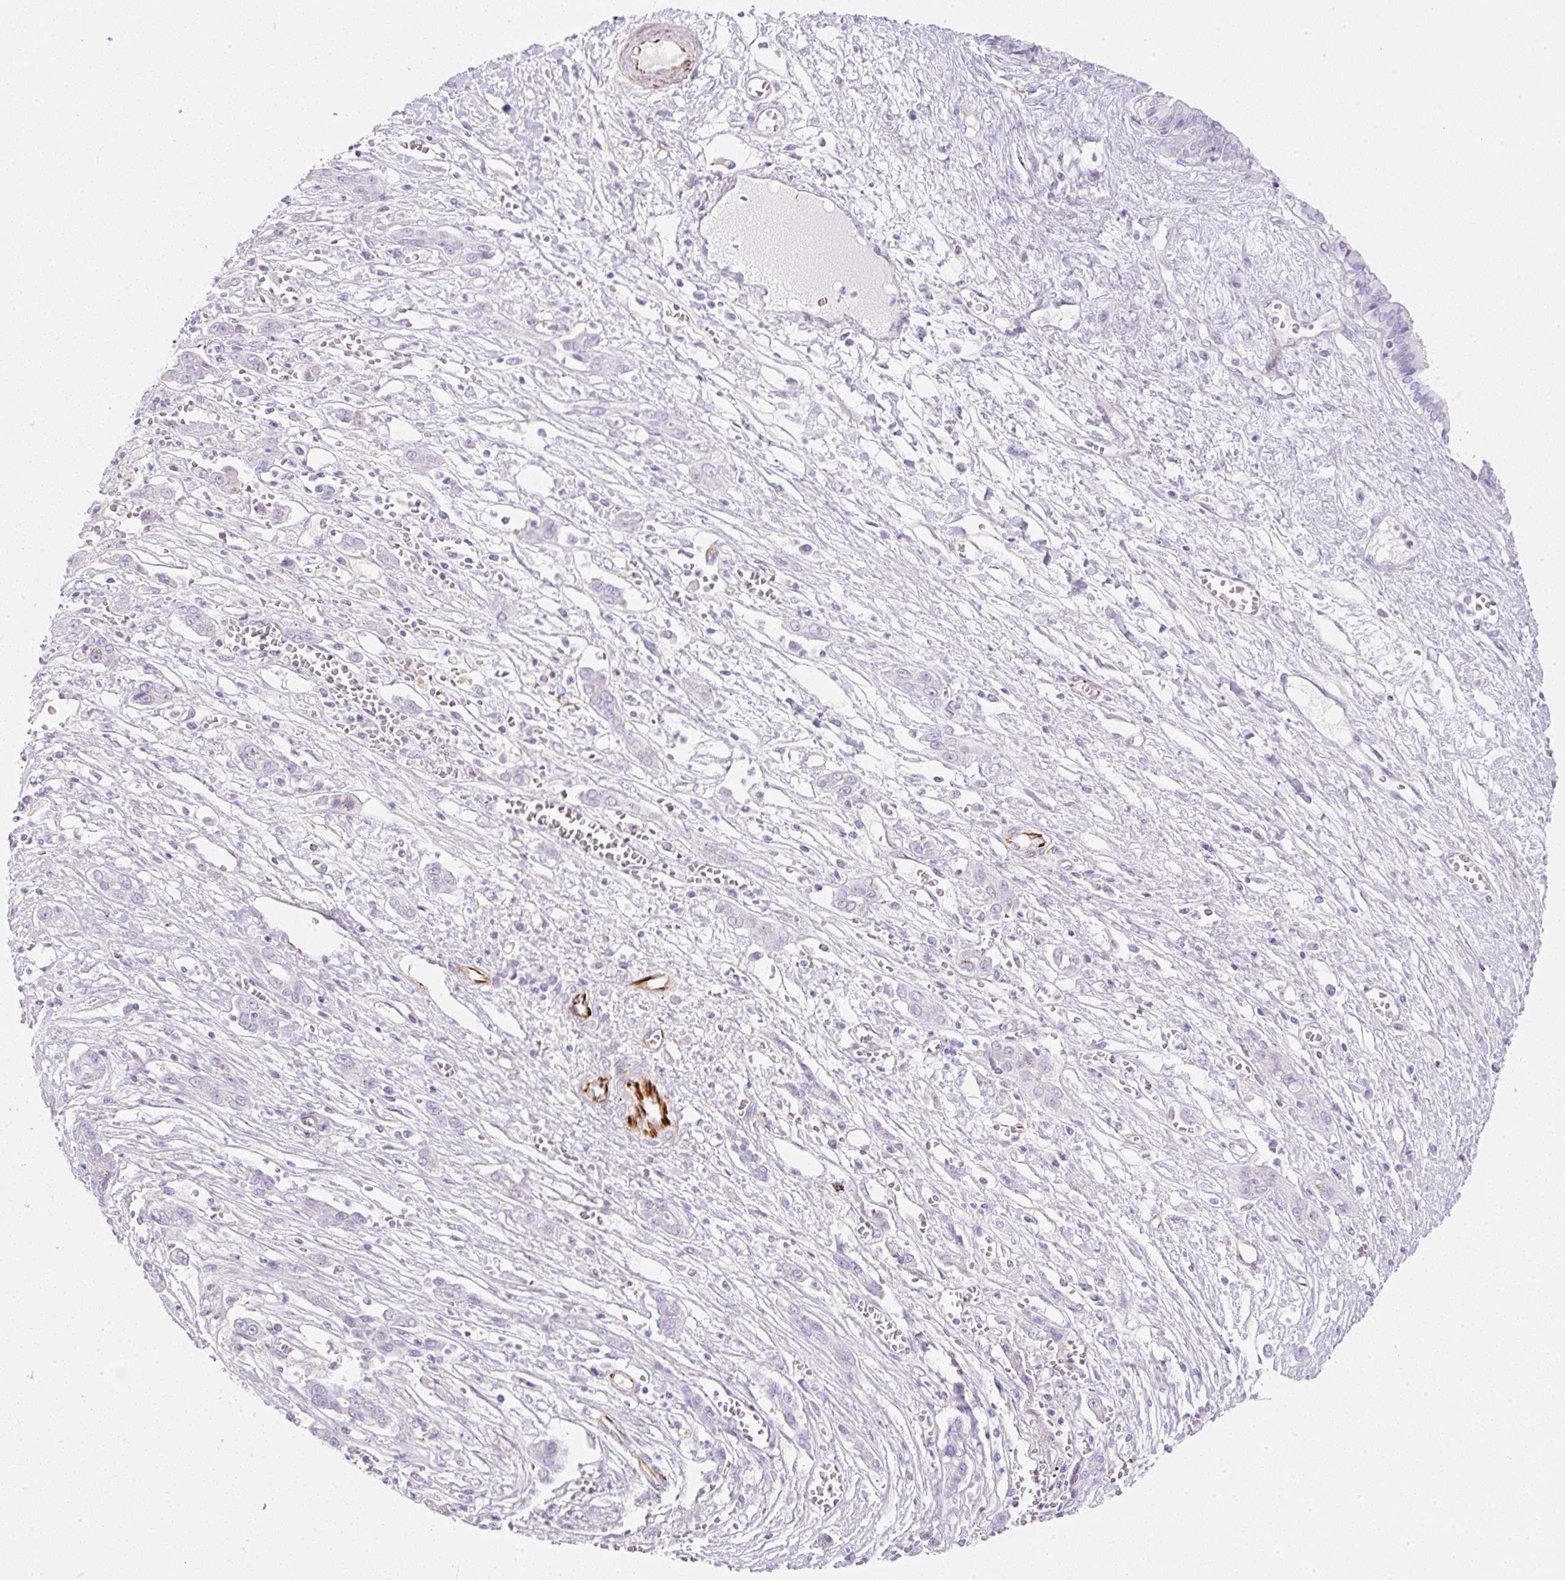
{"staining": {"intensity": "negative", "quantity": "none", "location": "none"}, "tissue": "liver cancer", "cell_type": "Tumor cells", "image_type": "cancer", "snomed": [{"axis": "morphology", "description": "Cholangiocarcinoma"}, {"axis": "topography", "description": "Liver"}], "caption": "Liver cancer stained for a protein using immunohistochemistry displays no staining tumor cells.", "gene": "ZNF689", "patient": {"sex": "male", "age": 67}}